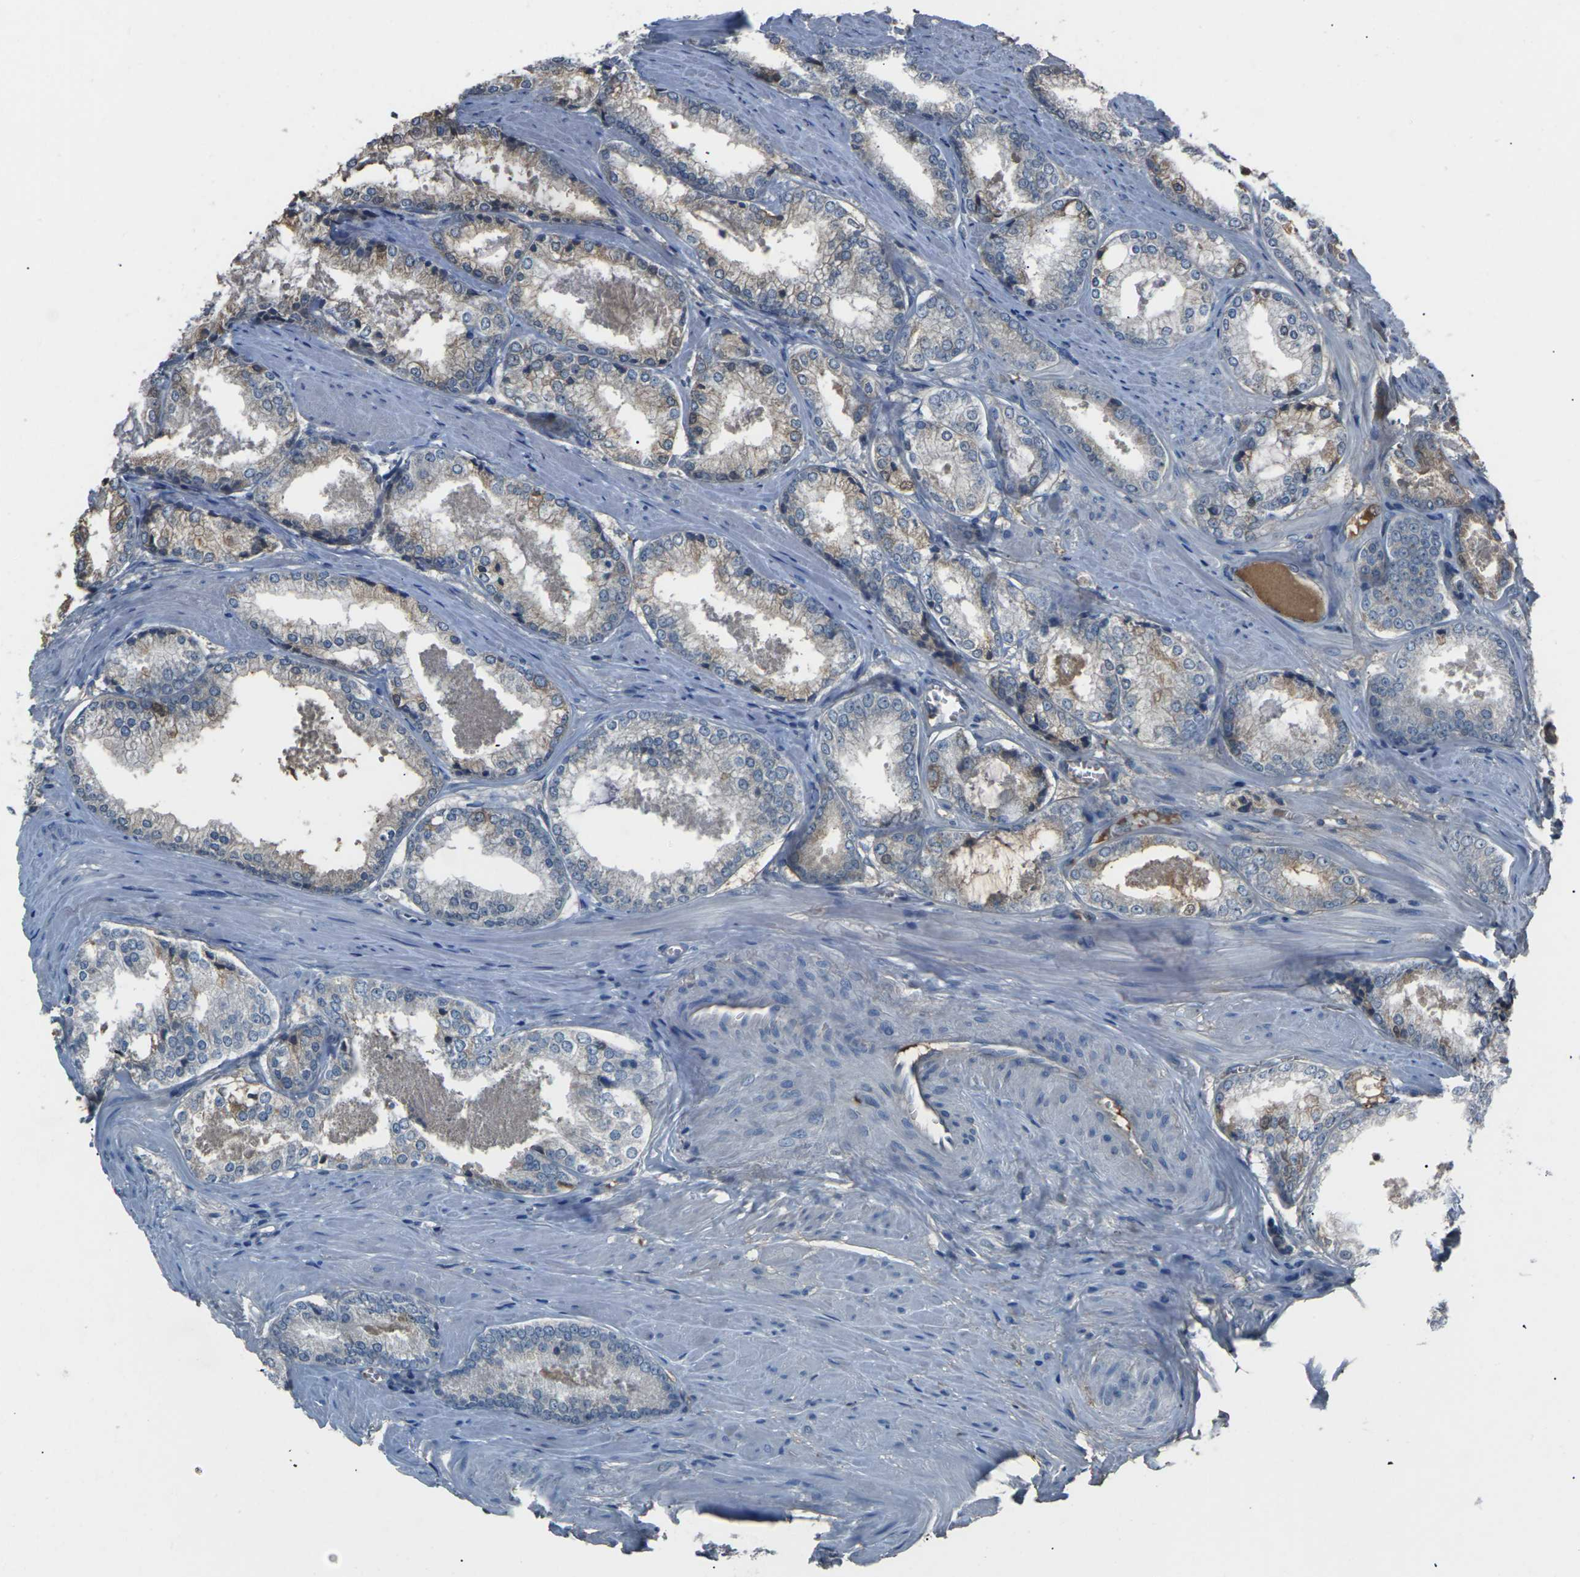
{"staining": {"intensity": "weak", "quantity": "25%-75%", "location": "cytoplasmic/membranous"}, "tissue": "prostate cancer", "cell_type": "Tumor cells", "image_type": "cancer", "snomed": [{"axis": "morphology", "description": "Adenocarcinoma, Low grade"}, {"axis": "topography", "description": "Prostate"}], "caption": "IHC photomicrograph of prostate cancer (adenocarcinoma (low-grade)) stained for a protein (brown), which displays low levels of weak cytoplasmic/membranous staining in approximately 25%-75% of tumor cells.", "gene": "LEP", "patient": {"sex": "male", "age": 64}}